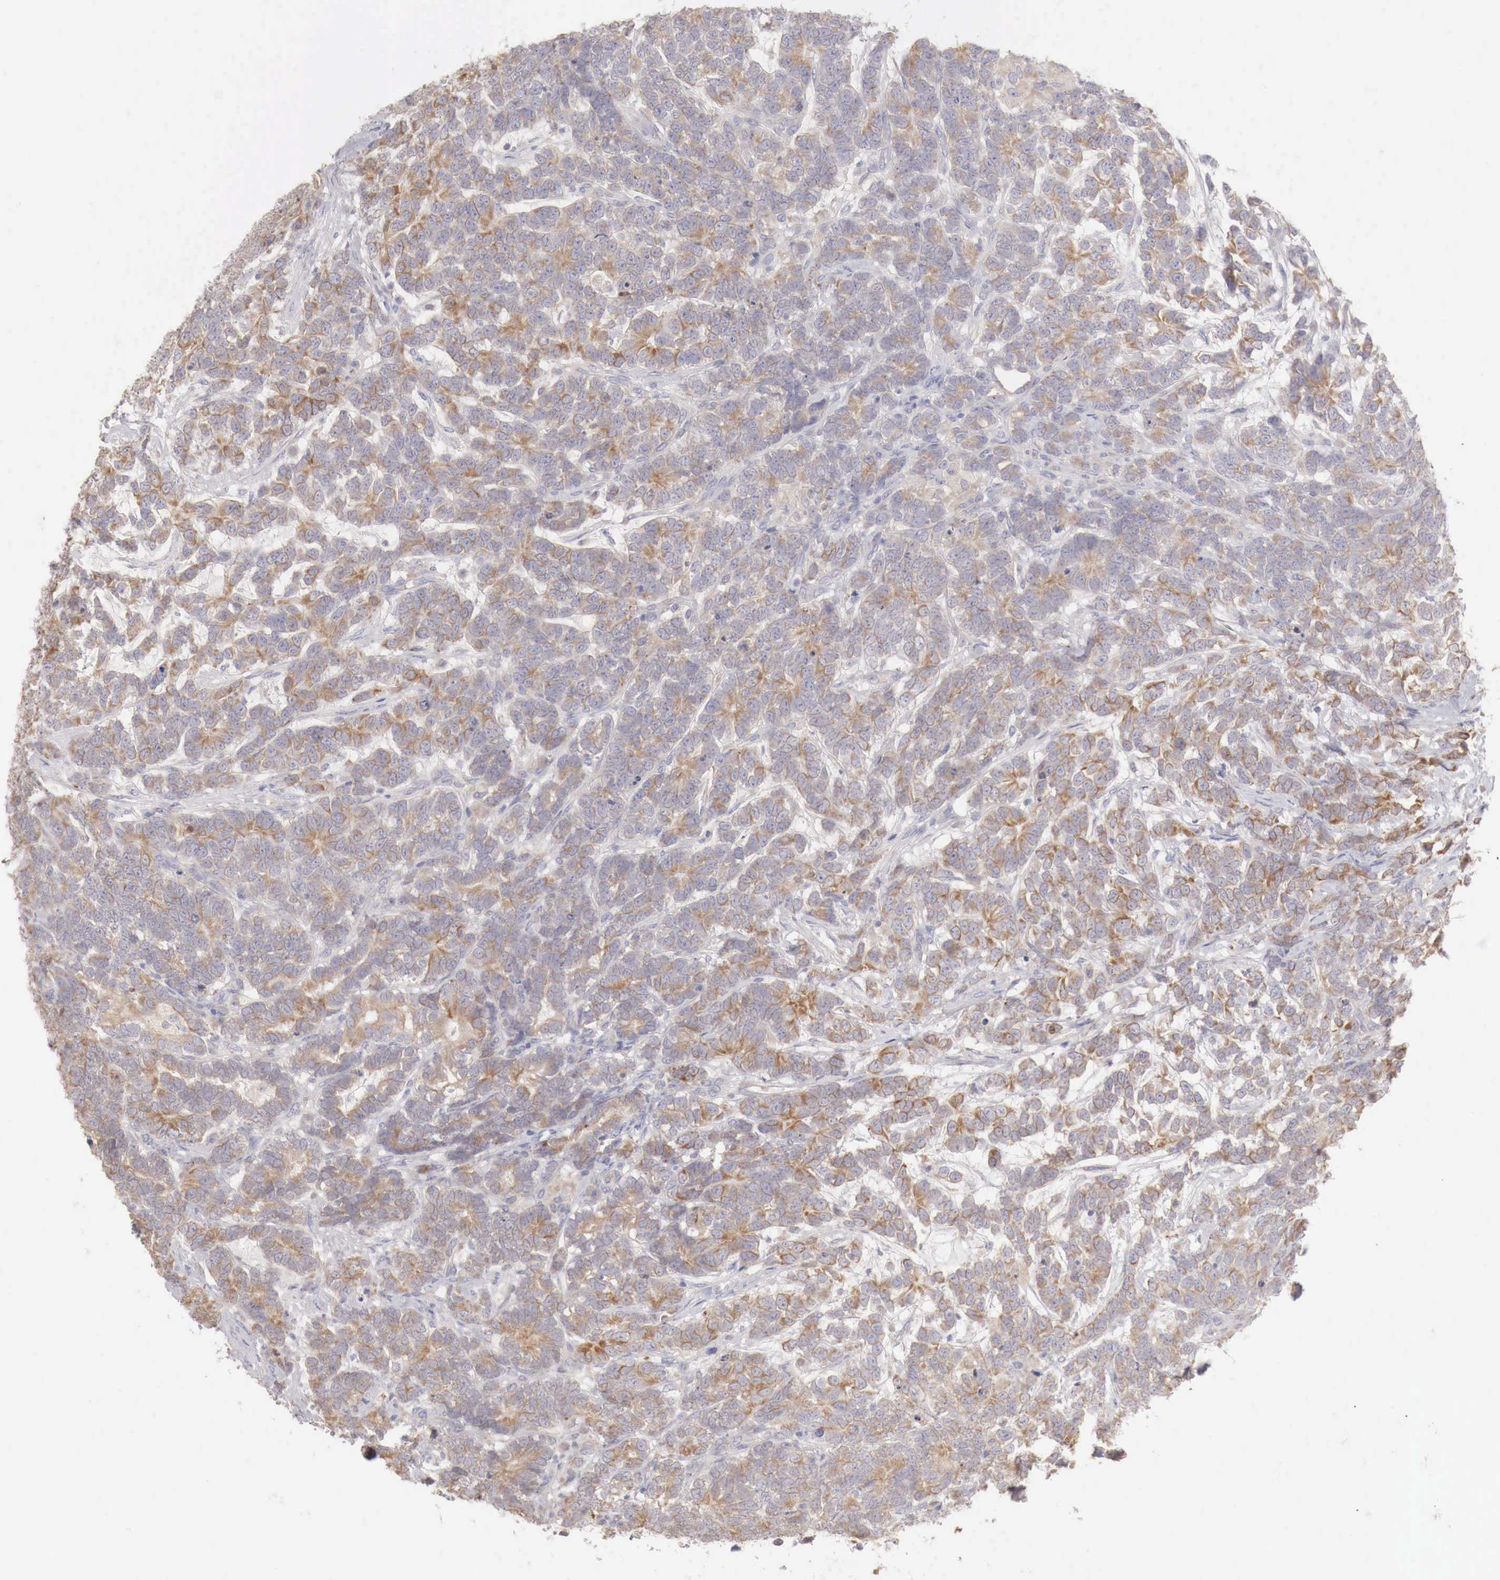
{"staining": {"intensity": "moderate", "quantity": ">75%", "location": "cytoplasmic/membranous"}, "tissue": "testis cancer", "cell_type": "Tumor cells", "image_type": "cancer", "snomed": [{"axis": "morphology", "description": "Carcinoma, Embryonal, NOS"}, {"axis": "topography", "description": "Testis"}], "caption": "A brown stain highlights moderate cytoplasmic/membranous staining of a protein in human embryonal carcinoma (testis) tumor cells. The protein of interest is stained brown, and the nuclei are stained in blue (DAB (3,3'-diaminobenzidine) IHC with brightfield microscopy, high magnification).", "gene": "NSDHL", "patient": {"sex": "male", "age": 26}}